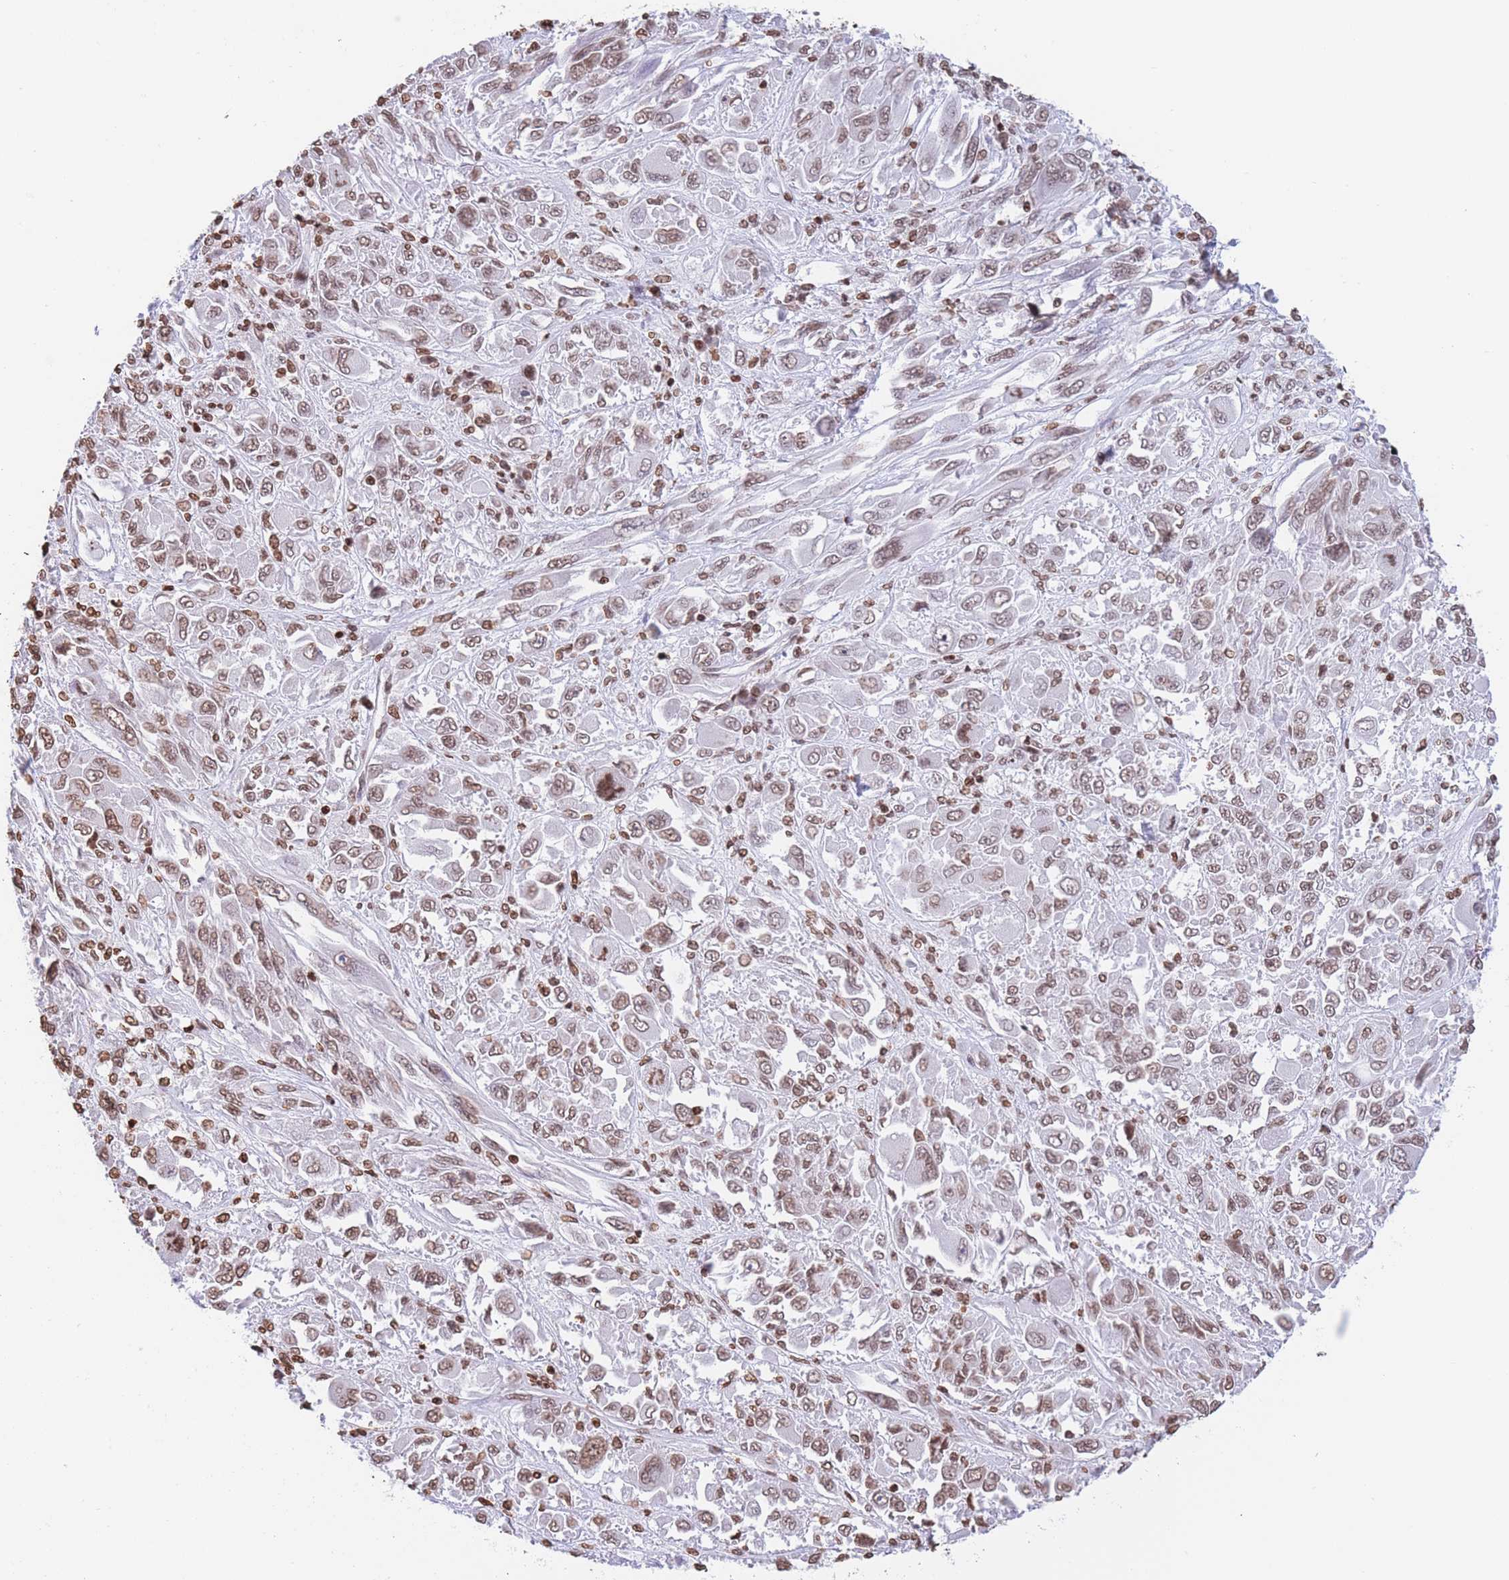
{"staining": {"intensity": "moderate", "quantity": ">75%", "location": "nuclear"}, "tissue": "melanoma", "cell_type": "Tumor cells", "image_type": "cancer", "snomed": [{"axis": "morphology", "description": "Malignant melanoma, NOS"}, {"axis": "topography", "description": "Skin"}], "caption": "Melanoma was stained to show a protein in brown. There is medium levels of moderate nuclear positivity in about >75% of tumor cells. (brown staining indicates protein expression, while blue staining denotes nuclei).", "gene": "H2BC11", "patient": {"sex": "female", "age": 91}}